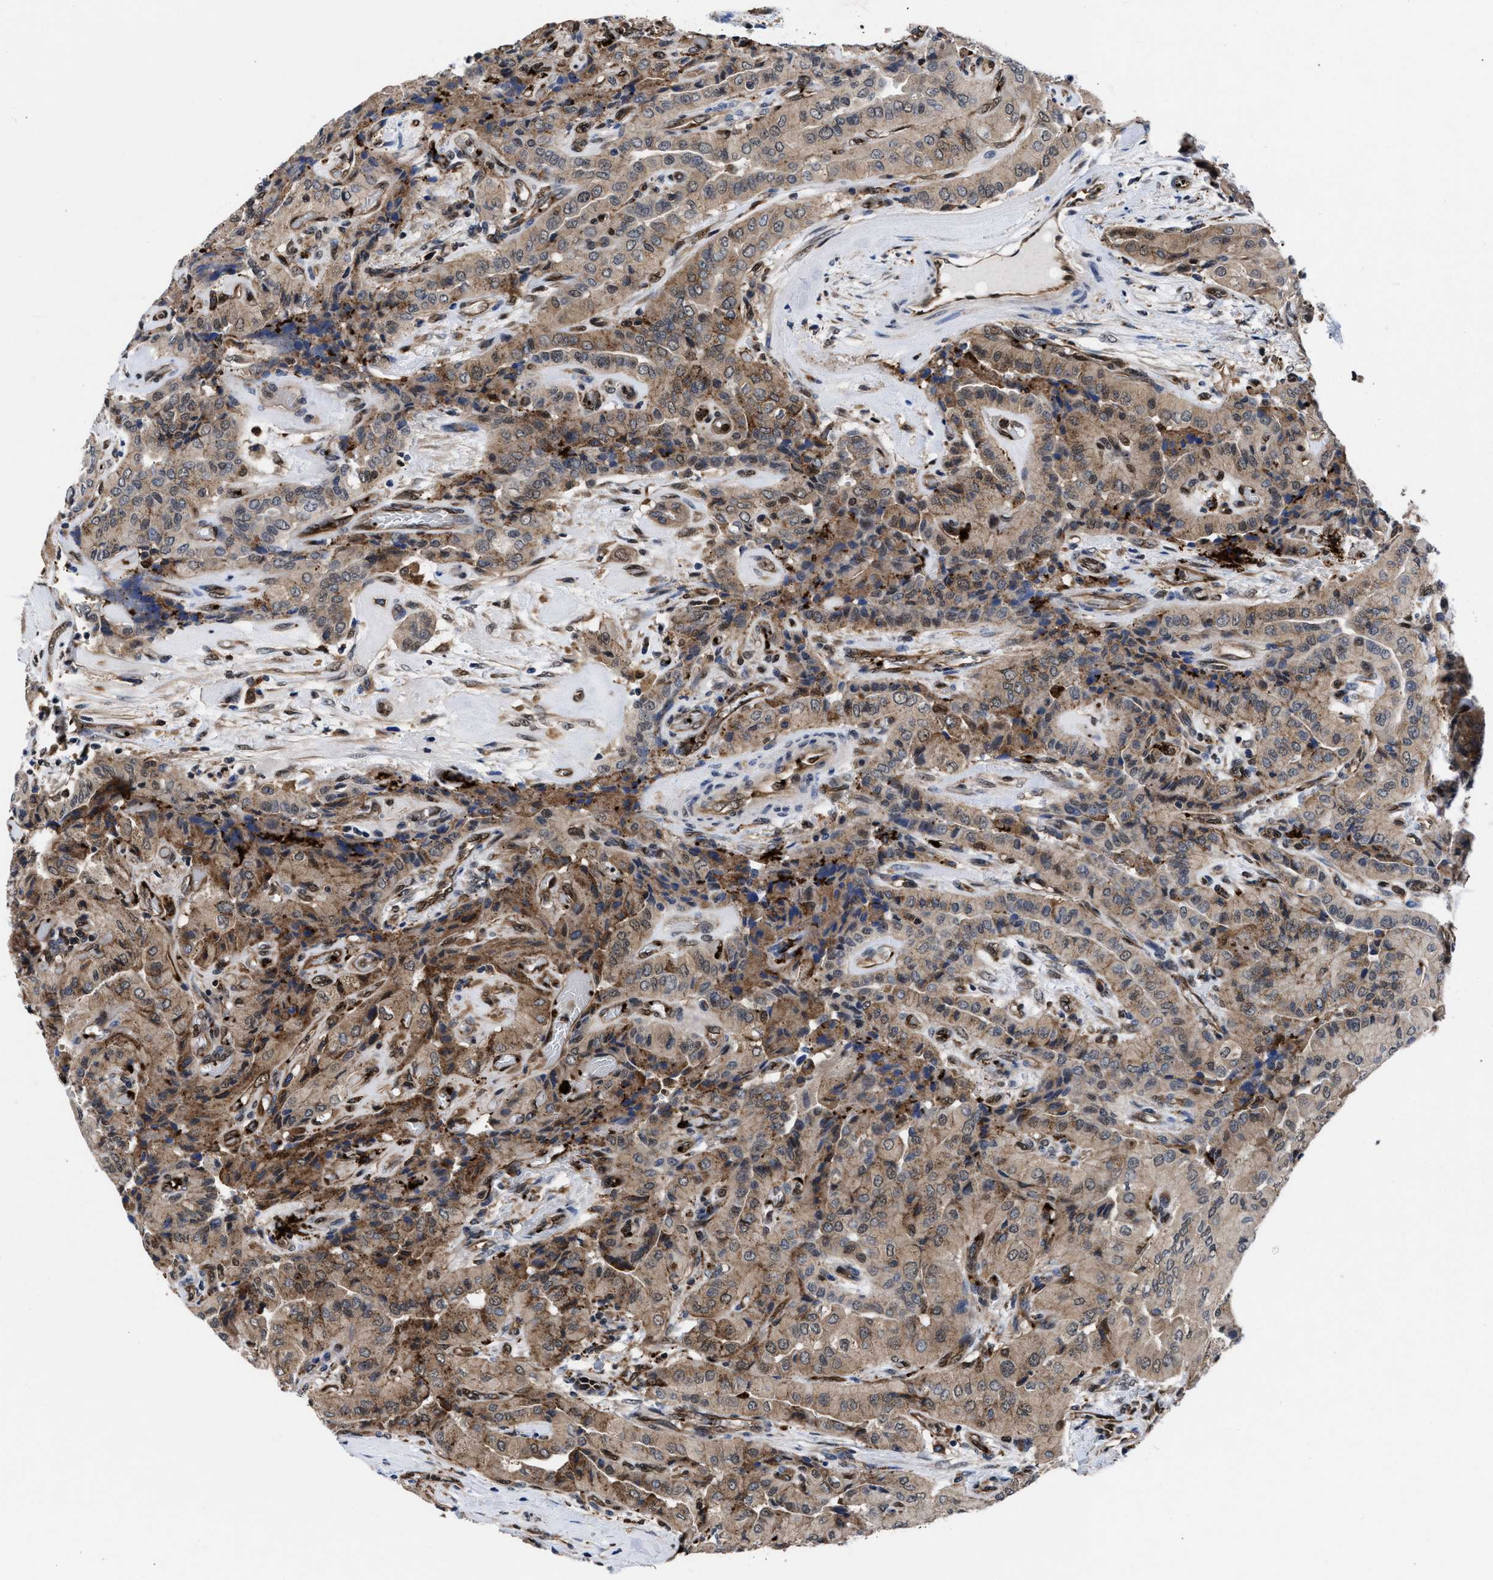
{"staining": {"intensity": "moderate", "quantity": ">75%", "location": "cytoplasmic/membranous"}, "tissue": "thyroid cancer", "cell_type": "Tumor cells", "image_type": "cancer", "snomed": [{"axis": "morphology", "description": "Papillary adenocarcinoma, NOS"}, {"axis": "topography", "description": "Thyroid gland"}], "caption": "There is medium levels of moderate cytoplasmic/membranous staining in tumor cells of thyroid papillary adenocarcinoma, as demonstrated by immunohistochemical staining (brown color).", "gene": "ACLY", "patient": {"sex": "female", "age": 59}}